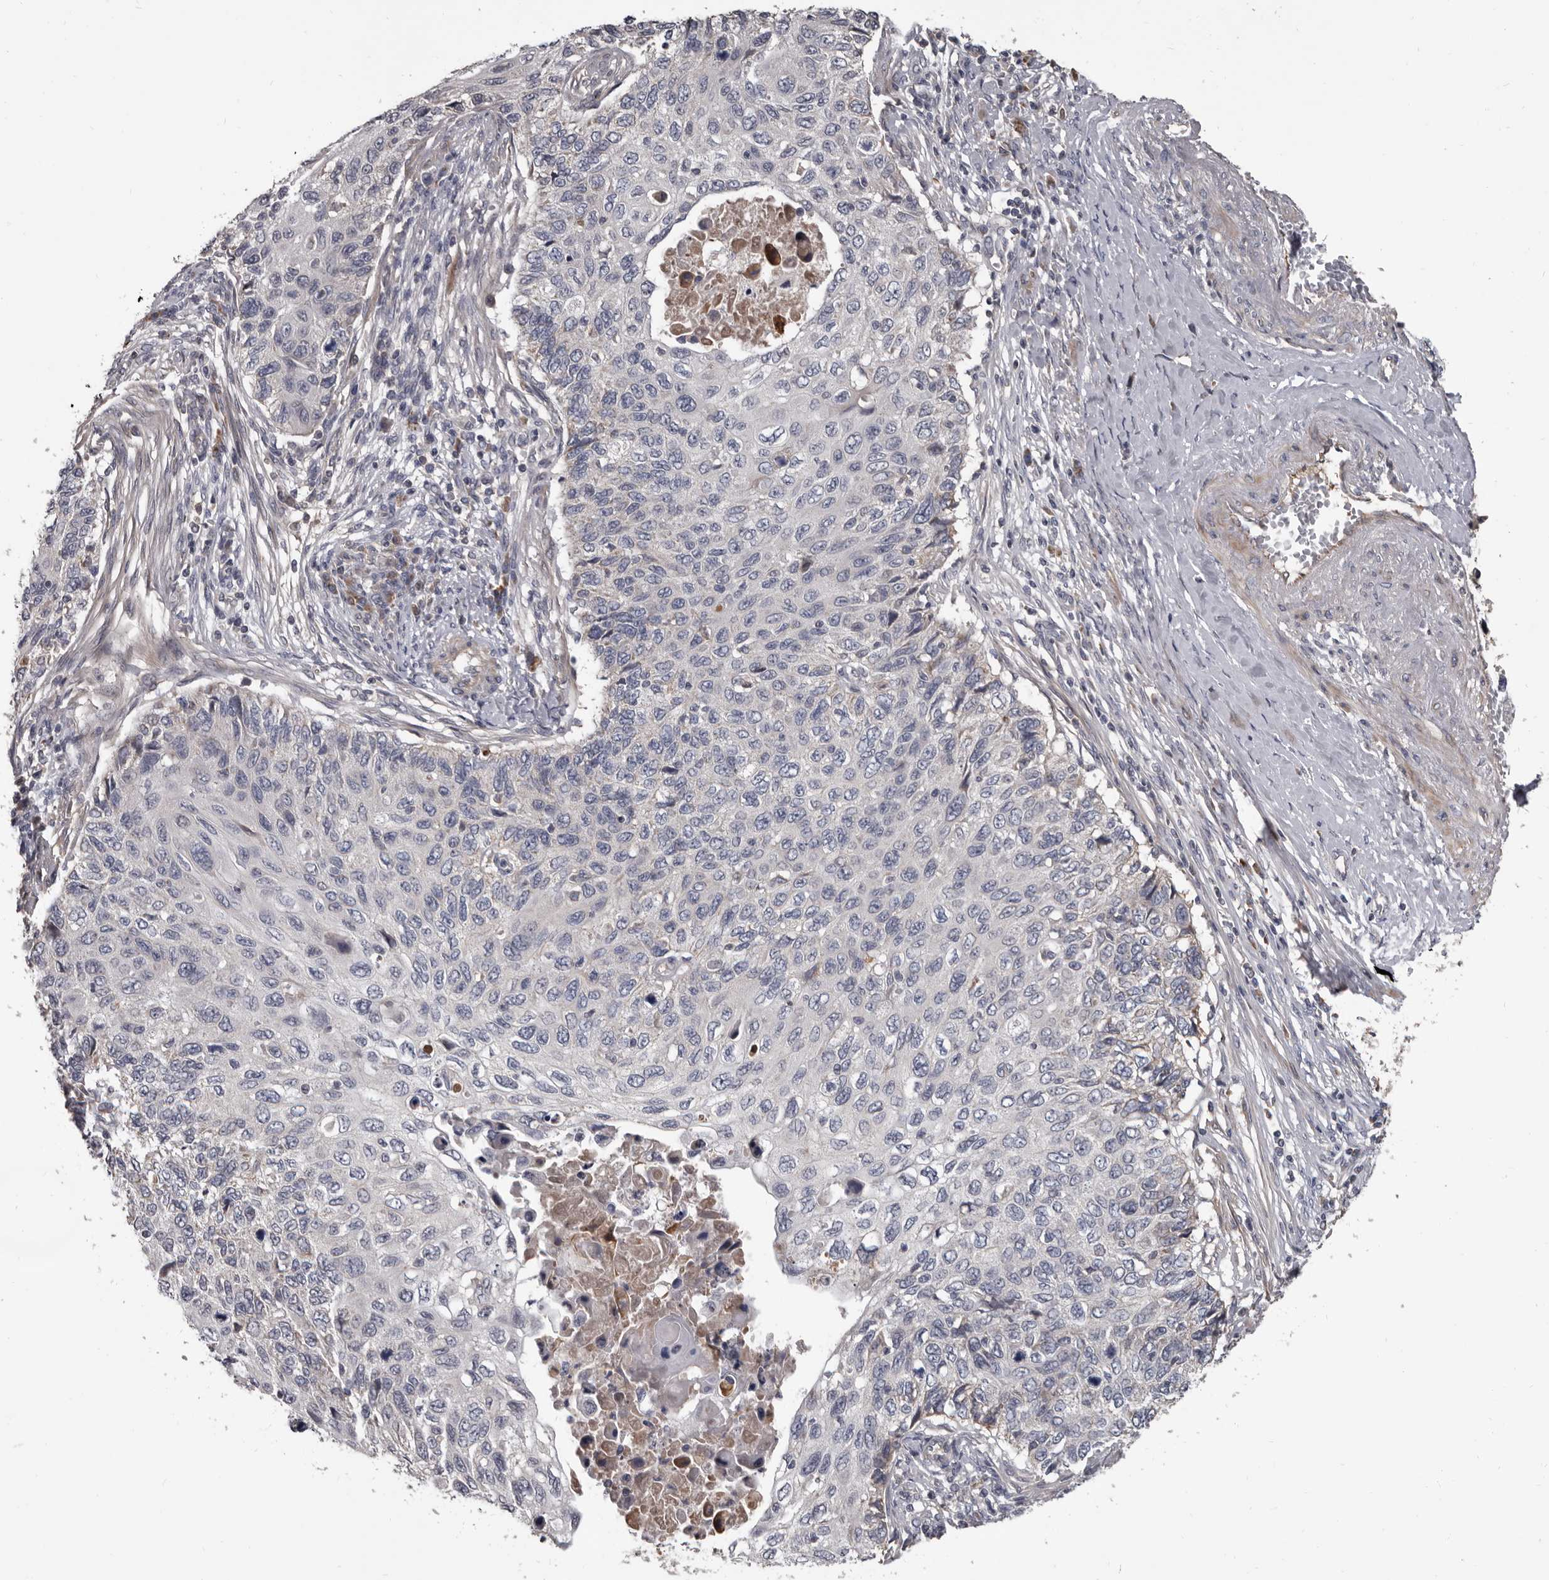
{"staining": {"intensity": "negative", "quantity": "none", "location": "none"}, "tissue": "cervical cancer", "cell_type": "Tumor cells", "image_type": "cancer", "snomed": [{"axis": "morphology", "description": "Squamous cell carcinoma, NOS"}, {"axis": "topography", "description": "Cervix"}], "caption": "Human cervical cancer (squamous cell carcinoma) stained for a protein using immunohistochemistry (IHC) reveals no expression in tumor cells.", "gene": "ALDH5A1", "patient": {"sex": "female", "age": 70}}